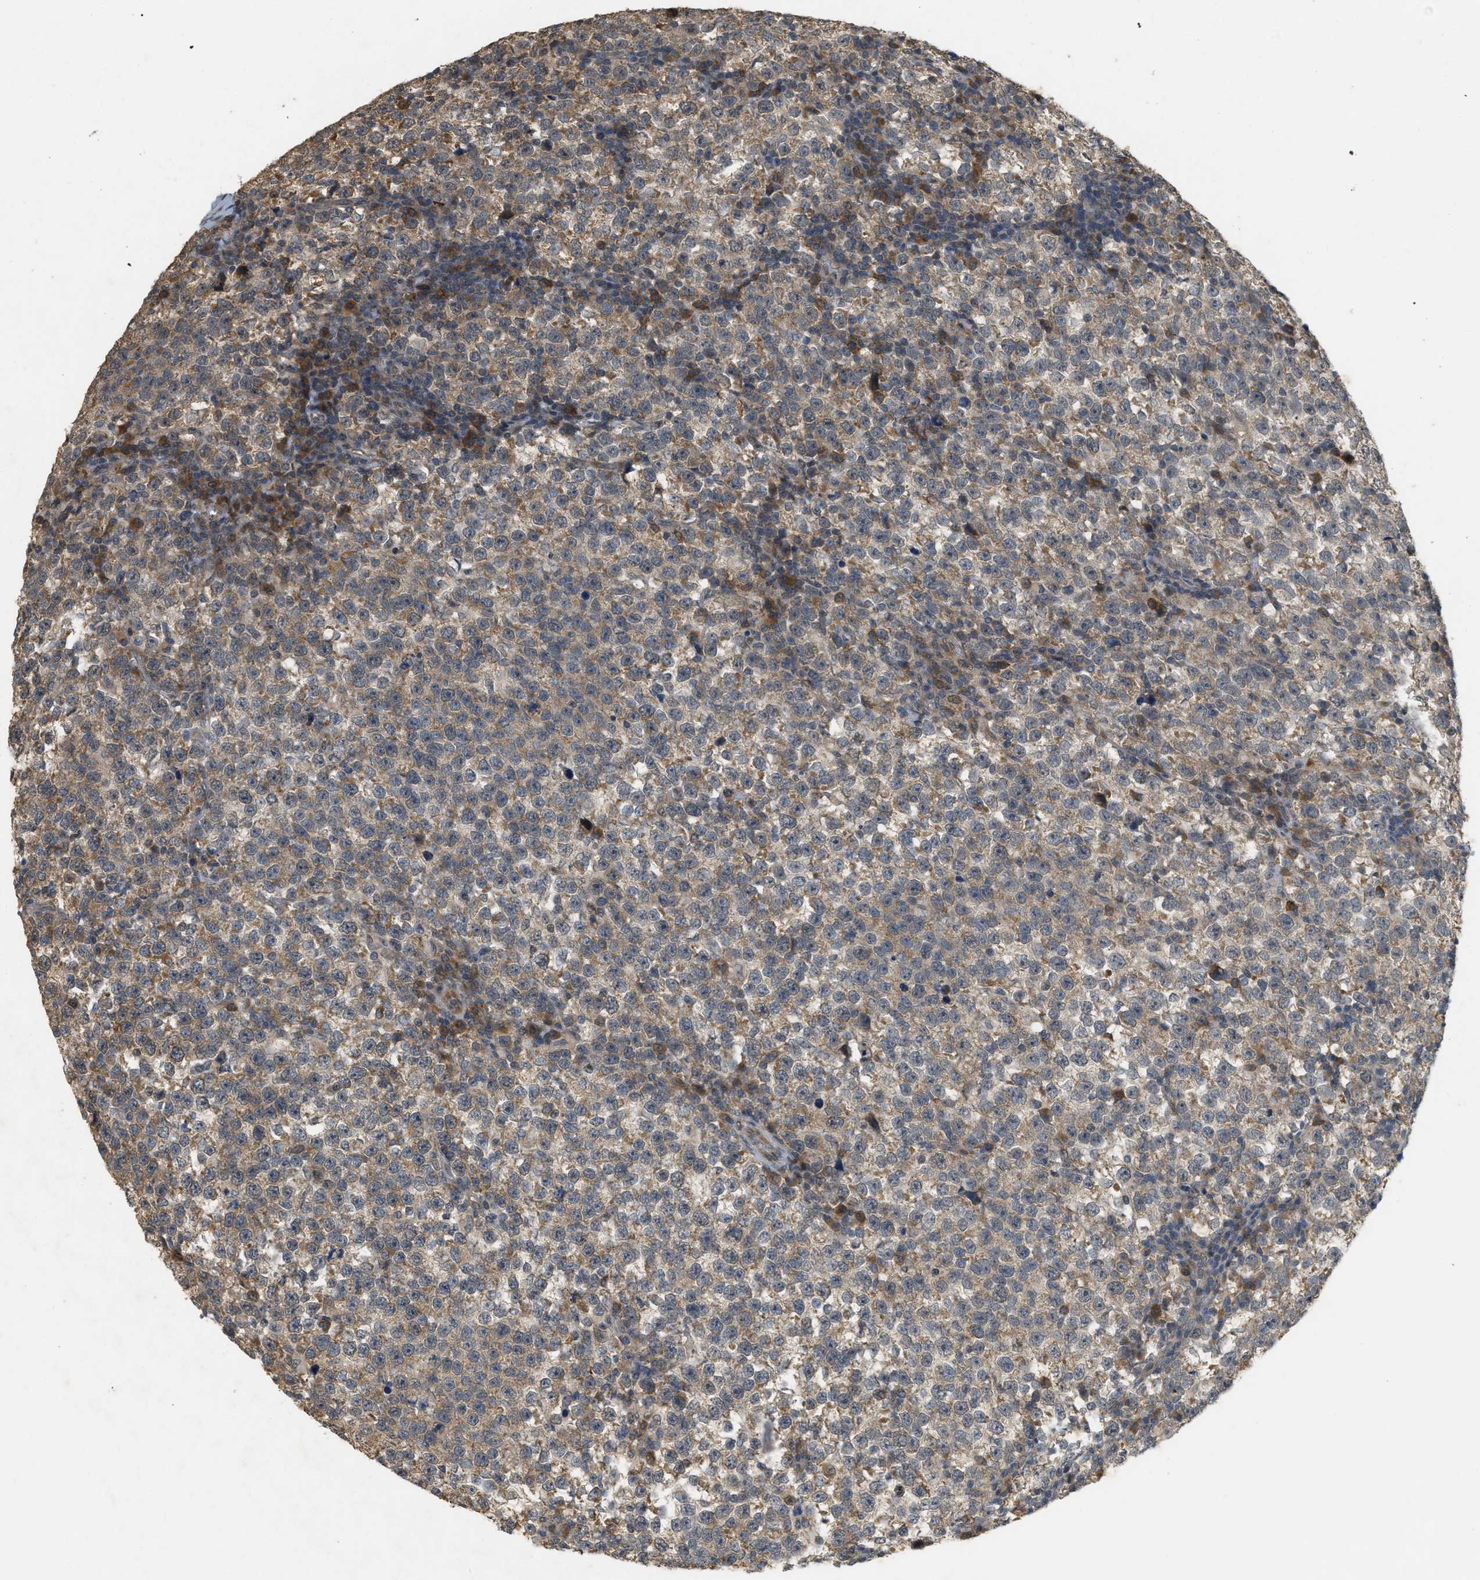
{"staining": {"intensity": "moderate", "quantity": "<25%", "location": "cytoplasmic/membranous"}, "tissue": "testis cancer", "cell_type": "Tumor cells", "image_type": "cancer", "snomed": [{"axis": "morphology", "description": "Normal tissue, NOS"}, {"axis": "morphology", "description": "Seminoma, NOS"}, {"axis": "topography", "description": "Testis"}], "caption": "About <25% of tumor cells in testis seminoma exhibit moderate cytoplasmic/membranous protein positivity as visualized by brown immunohistochemical staining.", "gene": "PRKD1", "patient": {"sex": "male", "age": 43}}